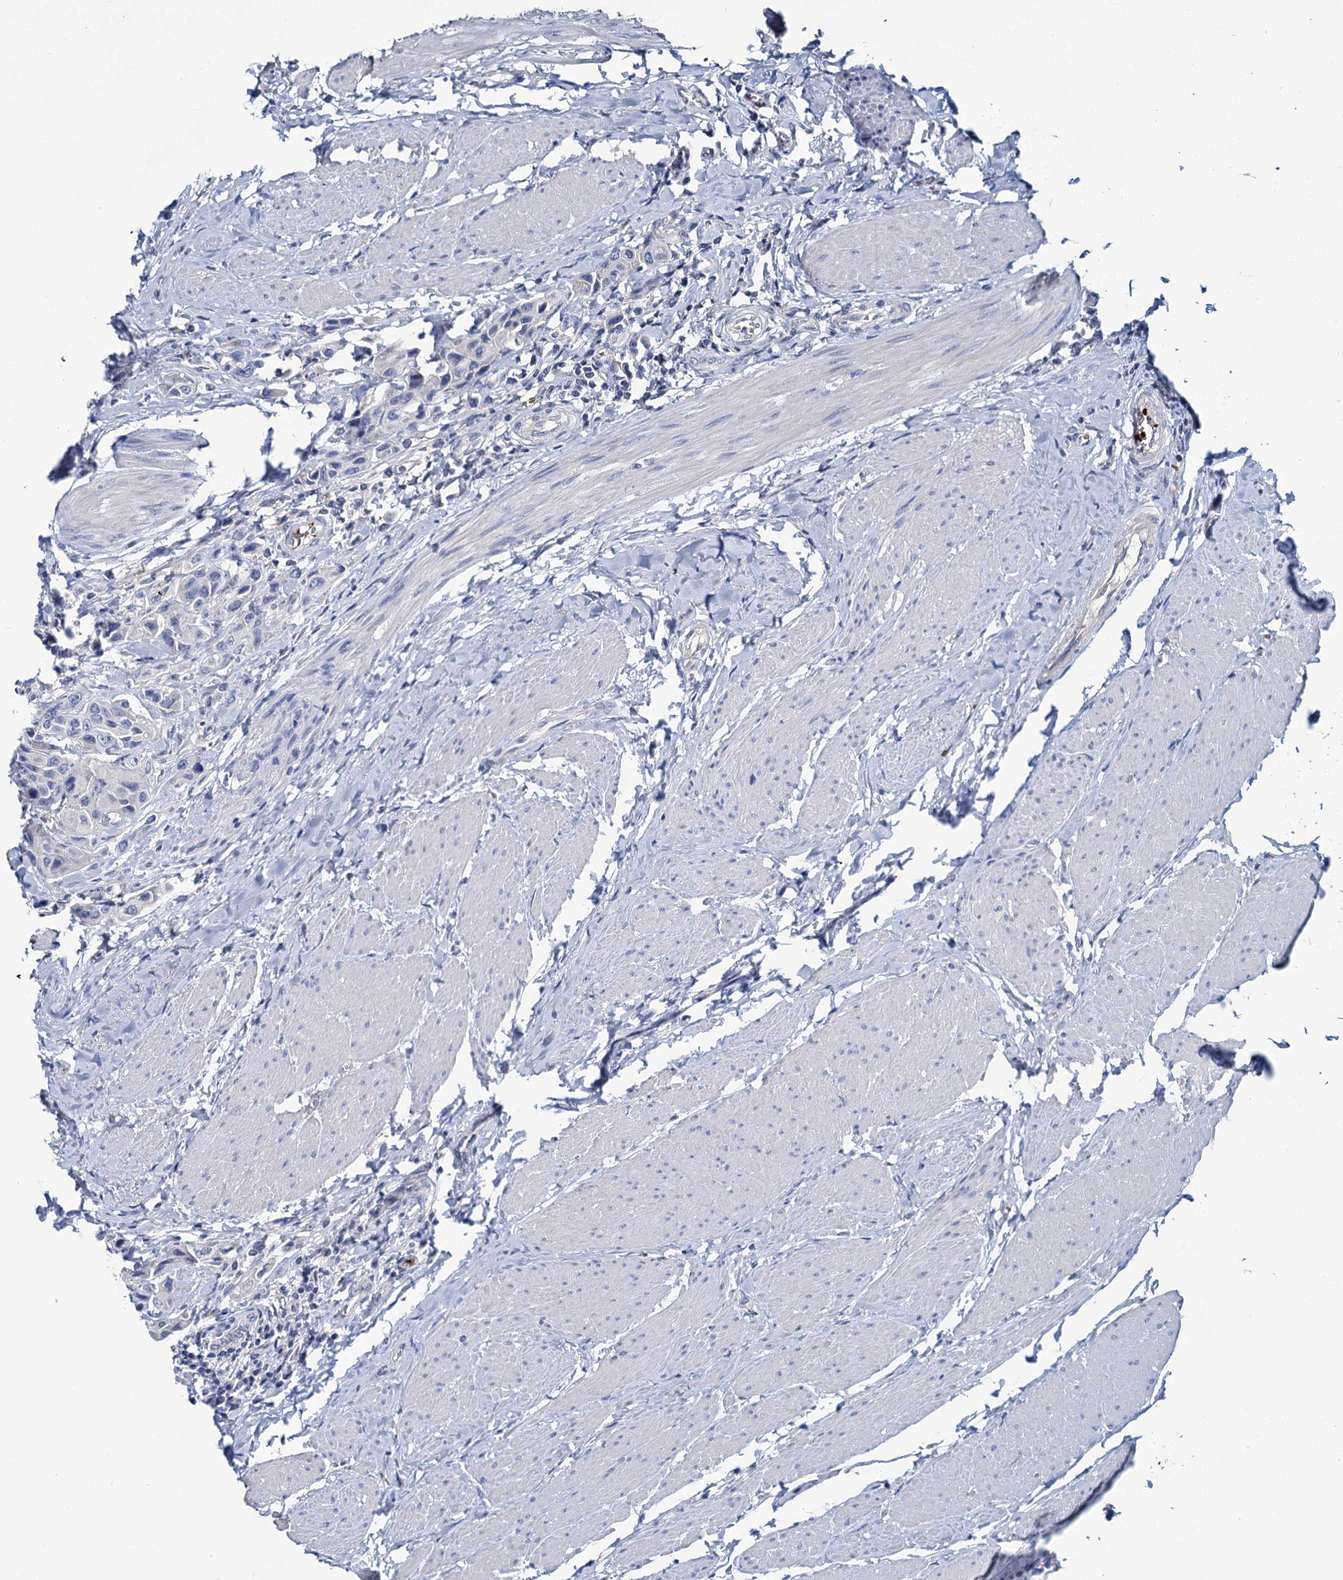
{"staining": {"intensity": "negative", "quantity": "none", "location": "none"}, "tissue": "urothelial cancer", "cell_type": "Tumor cells", "image_type": "cancer", "snomed": [{"axis": "morphology", "description": "Urothelial carcinoma, High grade"}, {"axis": "topography", "description": "Urinary bladder"}], "caption": "Histopathology image shows no protein positivity in tumor cells of urothelial cancer tissue.", "gene": "ATG2A", "patient": {"sex": "male", "age": 50}}